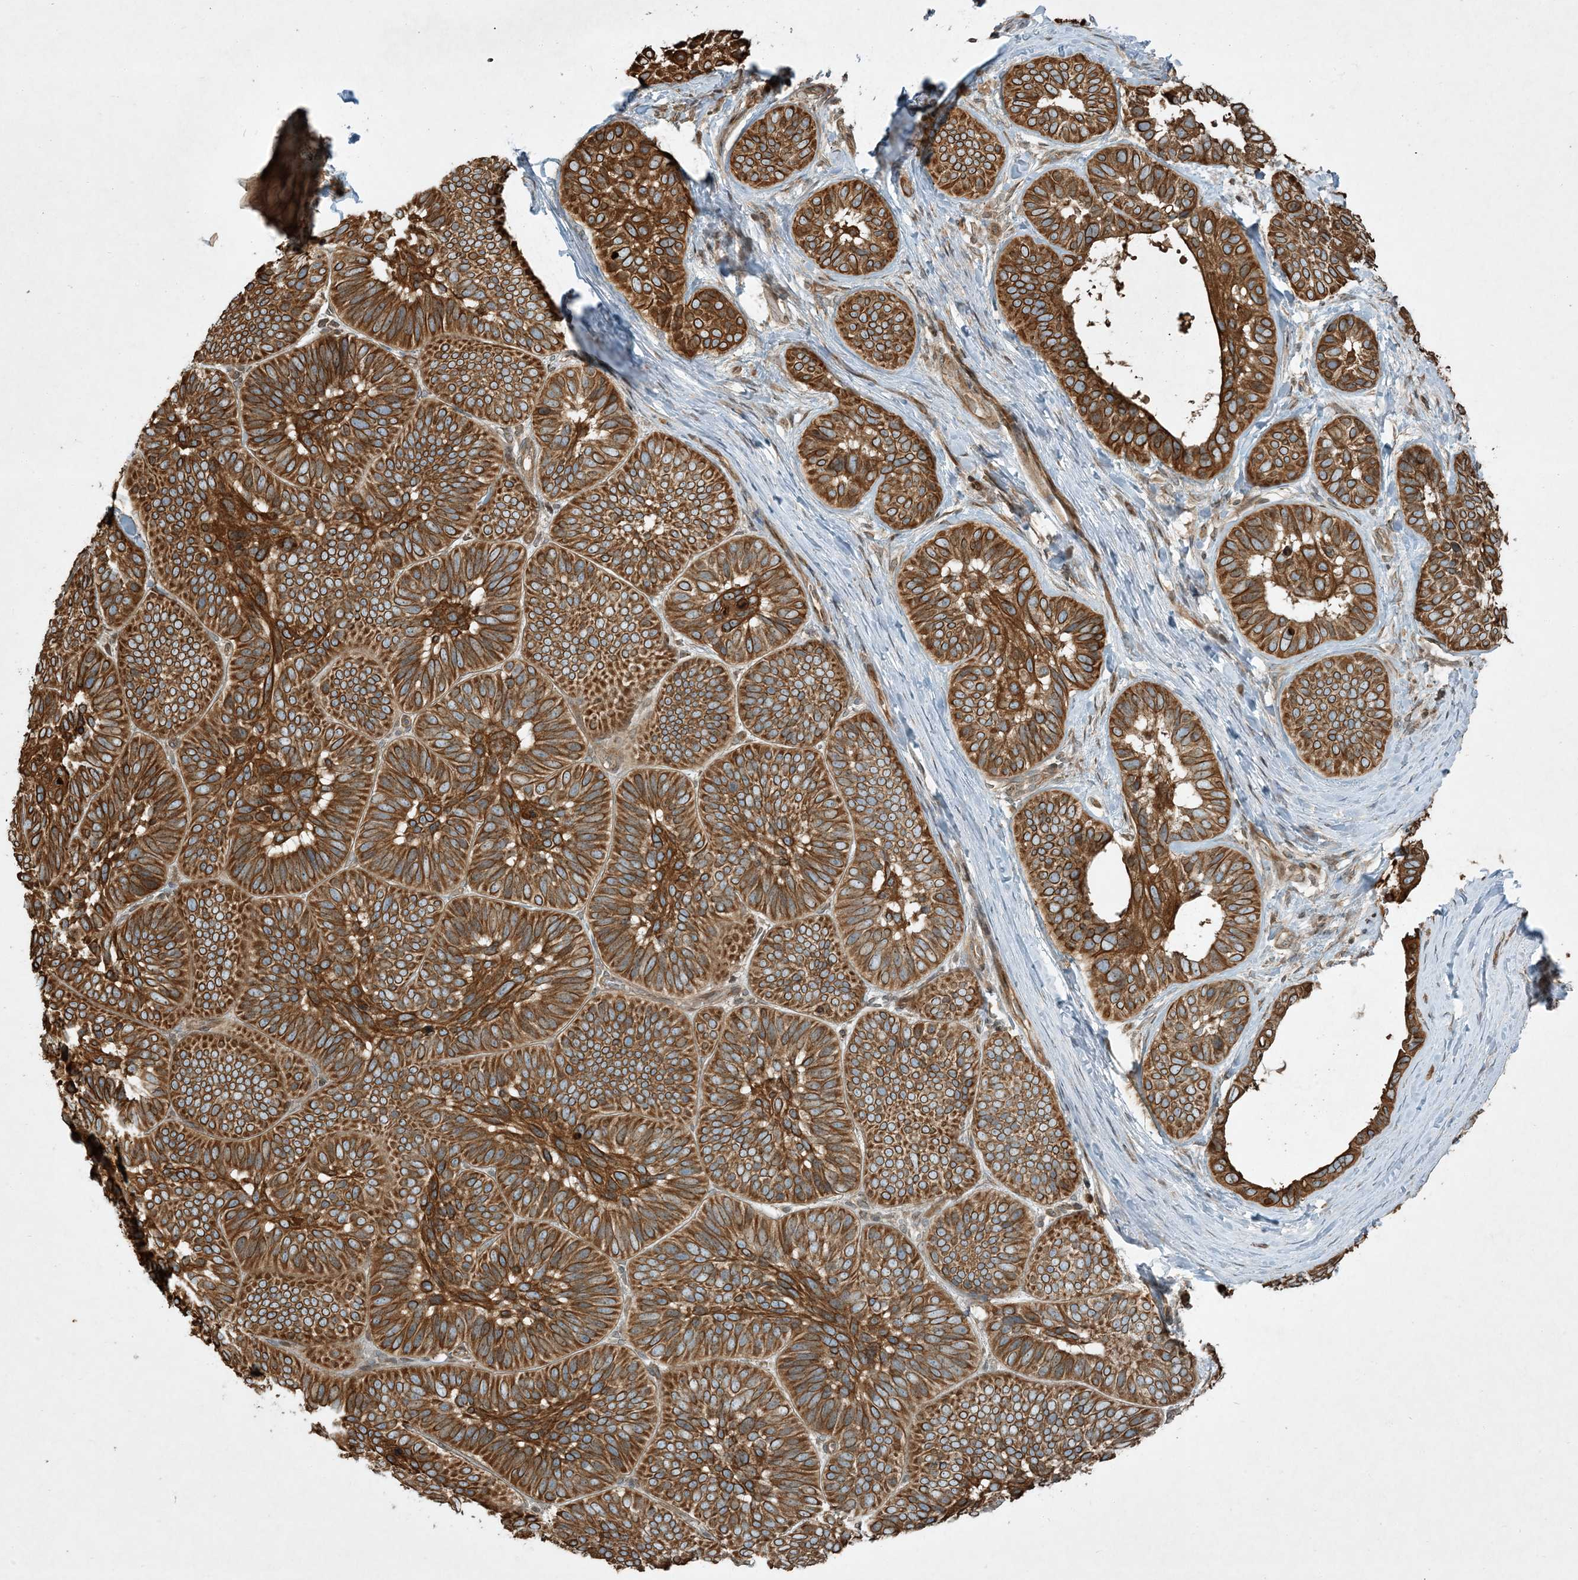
{"staining": {"intensity": "strong", "quantity": ">75%", "location": "cytoplasmic/membranous"}, "tissue": "skin cancer", "cell_type": "Tumor cells", "image_type": "cancer", "snomed": [{"axis": "morphology", "description": "Basal cell carcinoma"}, {"axis": "topography", "description": "Skin"}], "caption": "Immunohistochemical staining of skin cancer exhibits high levels of strong cytoplasmic/membranous protein expression in about >75% of tumor cells.", "gene": "COMMD8", "patient": {"sex": "male", "age": 62}}